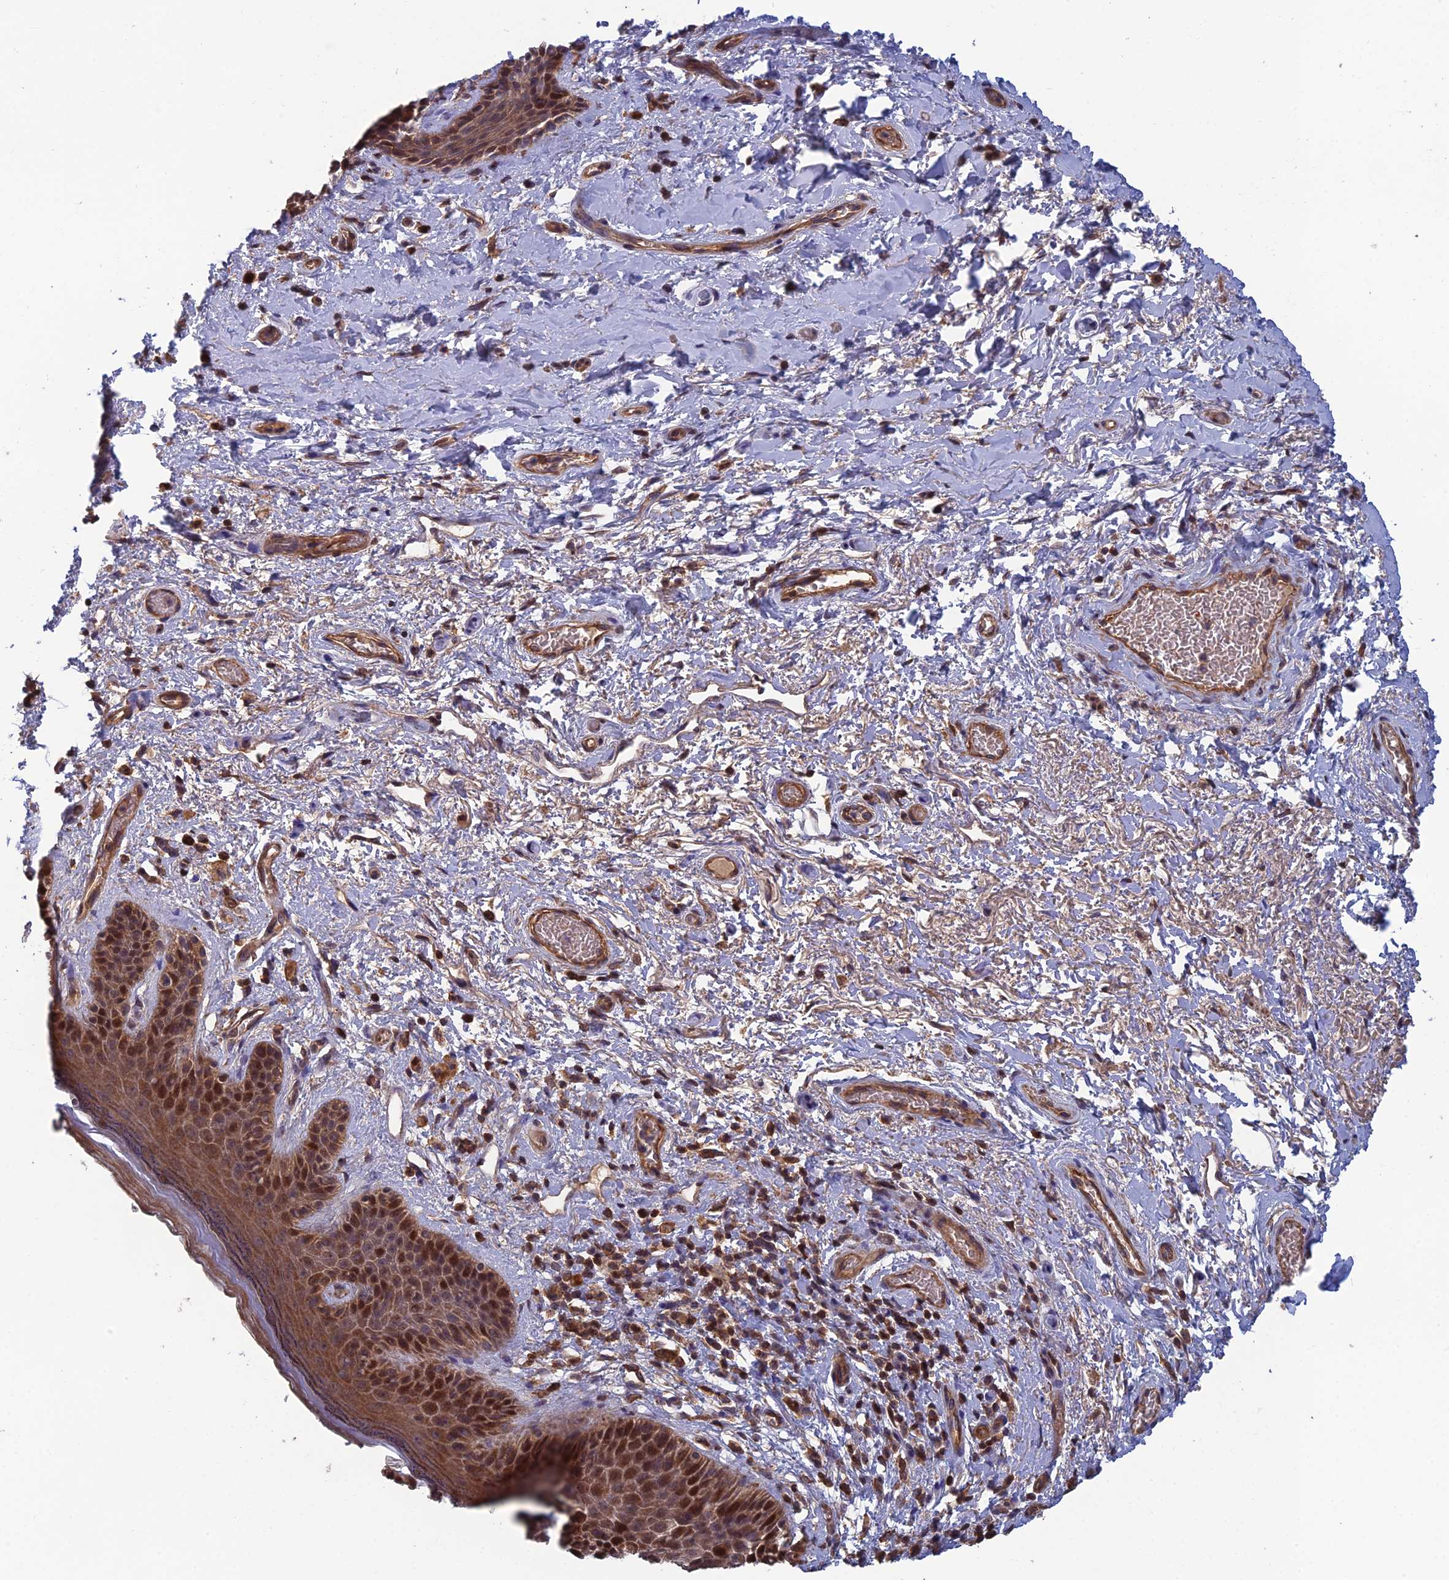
{"staining": {"intensity": "moderate", "quantity": ">75%", "location": "cytoplasmic/membranous,nuclear"}, "tissue": "skin", "cell_type": "Epidermal cells", "image_type": "normal", "snomed": [{"axis": "morphology", "description": "Normal tissue, NOS"}, {"axis": "topography", "description": "Anal"}], "caption": "Immunohistochemistry histopathology image of normal human skin stained for a protein (brown), which exhibits medium levels of moderate cytoplasmic/membranous,nuclear staining in about >75% of epidermal cells.", "gene": "CCDC183", "patient": {"sex": "female", "age": 46}}